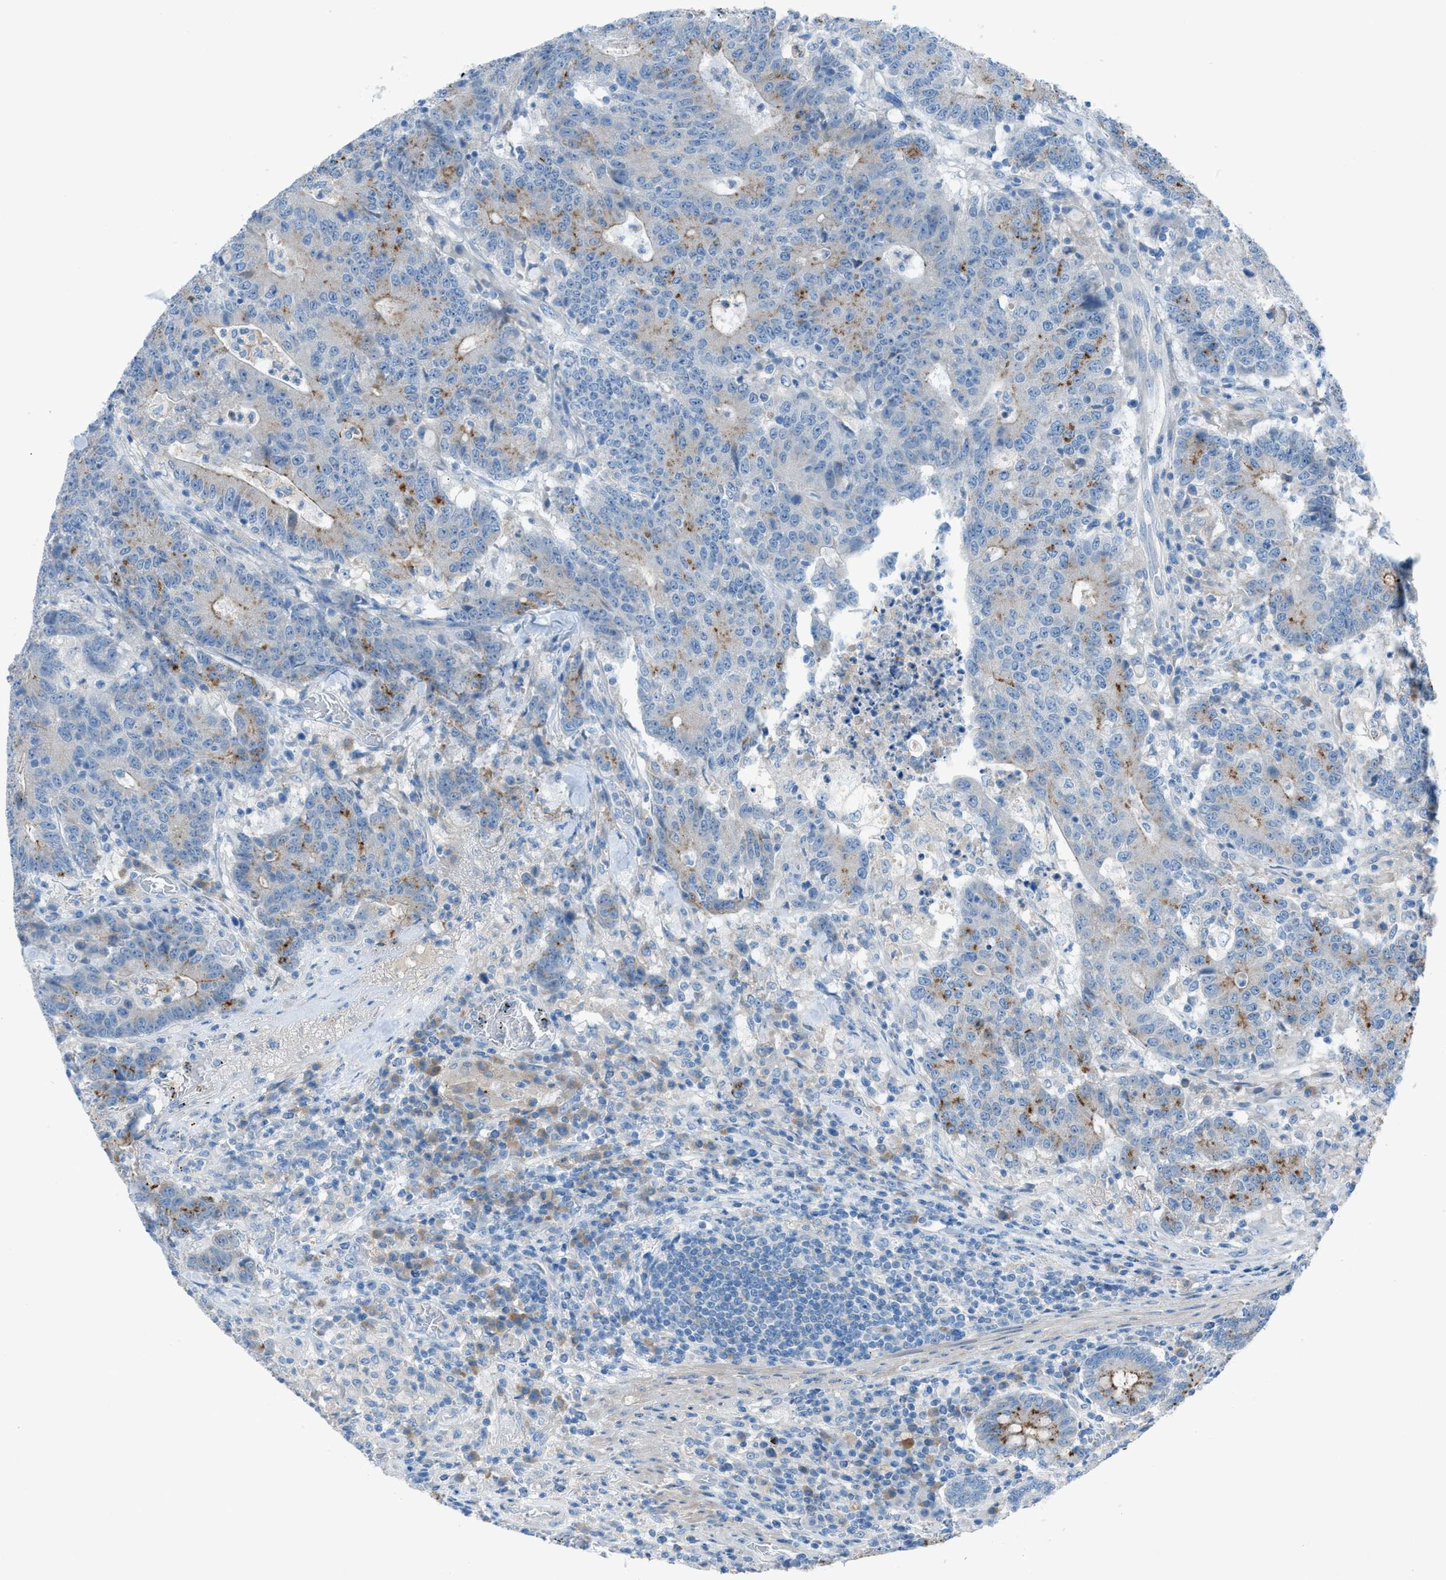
{"staining": {"intensity": "moderate", "quantity": "<25%", "location": "cytoplasmic/membranous"}, "tissue": "colorectal cancer", "cell_type": "Tumor cells", "image_type": "cancer", "snomed": [{"axis": "morphology", "description": "Normal tissue, NOS"}, {"axis": "morphology", "description": "Adenocarcinoma, NOS"}, {"axis": "topography", "description": "Colon"}], "caption": "DAB immunohistochemical staining of human colorectal cancer (adenocarcinoma) exhibits moderate cytoplasmic/membranous protein staining in approximately <25% of tumor cells. (brown staining indicates protein expression, while blue staining denotes nuclei).", "gene": "C5AR2", "patient": {"sex": "female", "age": 75}}